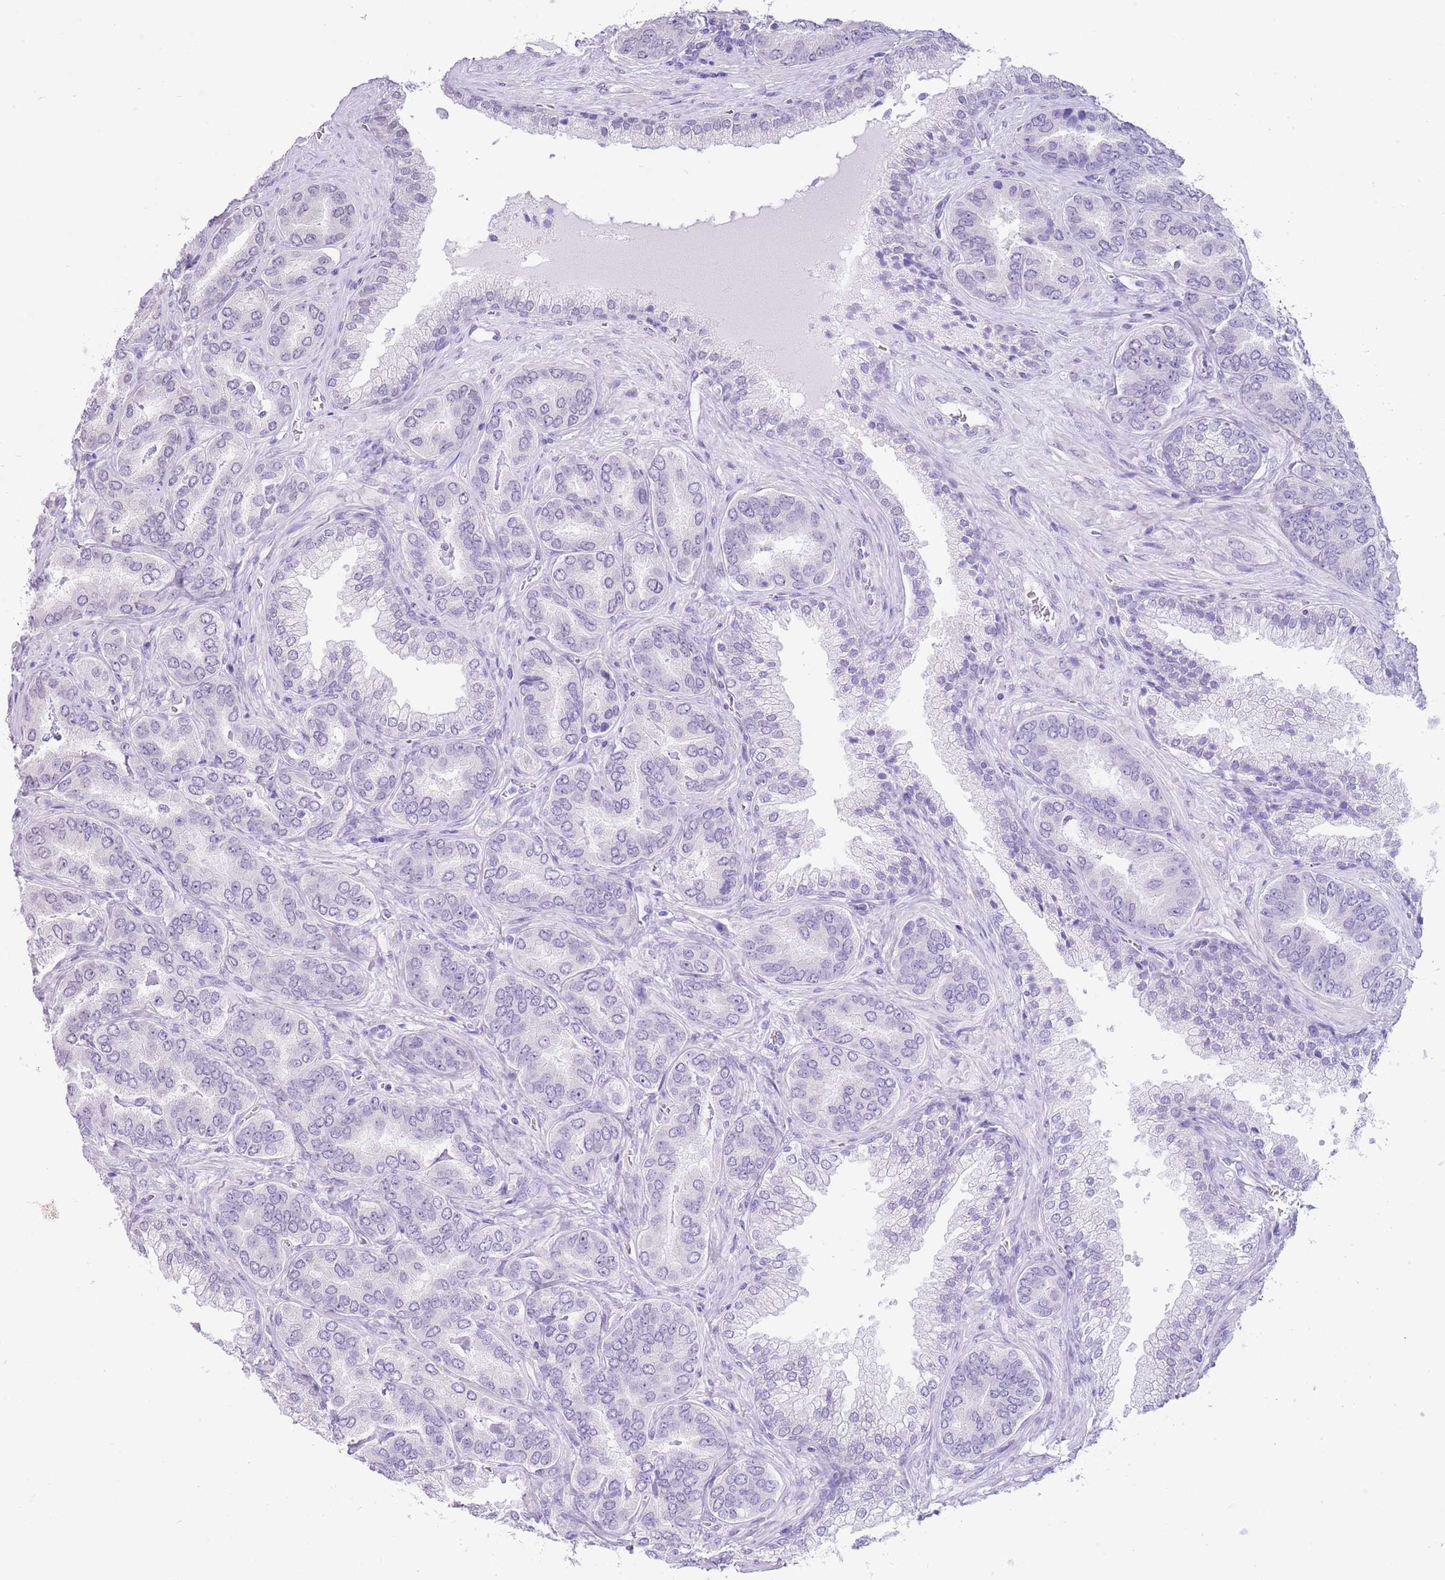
{"staining": {"intensity": "negative", "quantity": "none", "location": "none"}, "tissue": "prostate cancer", "cell_type": "Tumor cells", "image_type": "cancer", "snomed": [{"axis": "morphology", "description": "Adenocarcinoma, High grade"}, {"axis": "topography", "description": "Prostate"}], "caption": "High magnification brightfield microscopy of prostate cancer (high-grade adenocarcinoma) stained with DAB (brown) and counterstained with hematoxylin (blue): tumor cells show no significant expression. The staining is performed using DAB (3,3'-diaminobenzidine) brown chromogen with nuclei counter-stained in using hematoxylin.", "gene": "PPP1R17", "patient": {"sex": "male", "age": 72}}